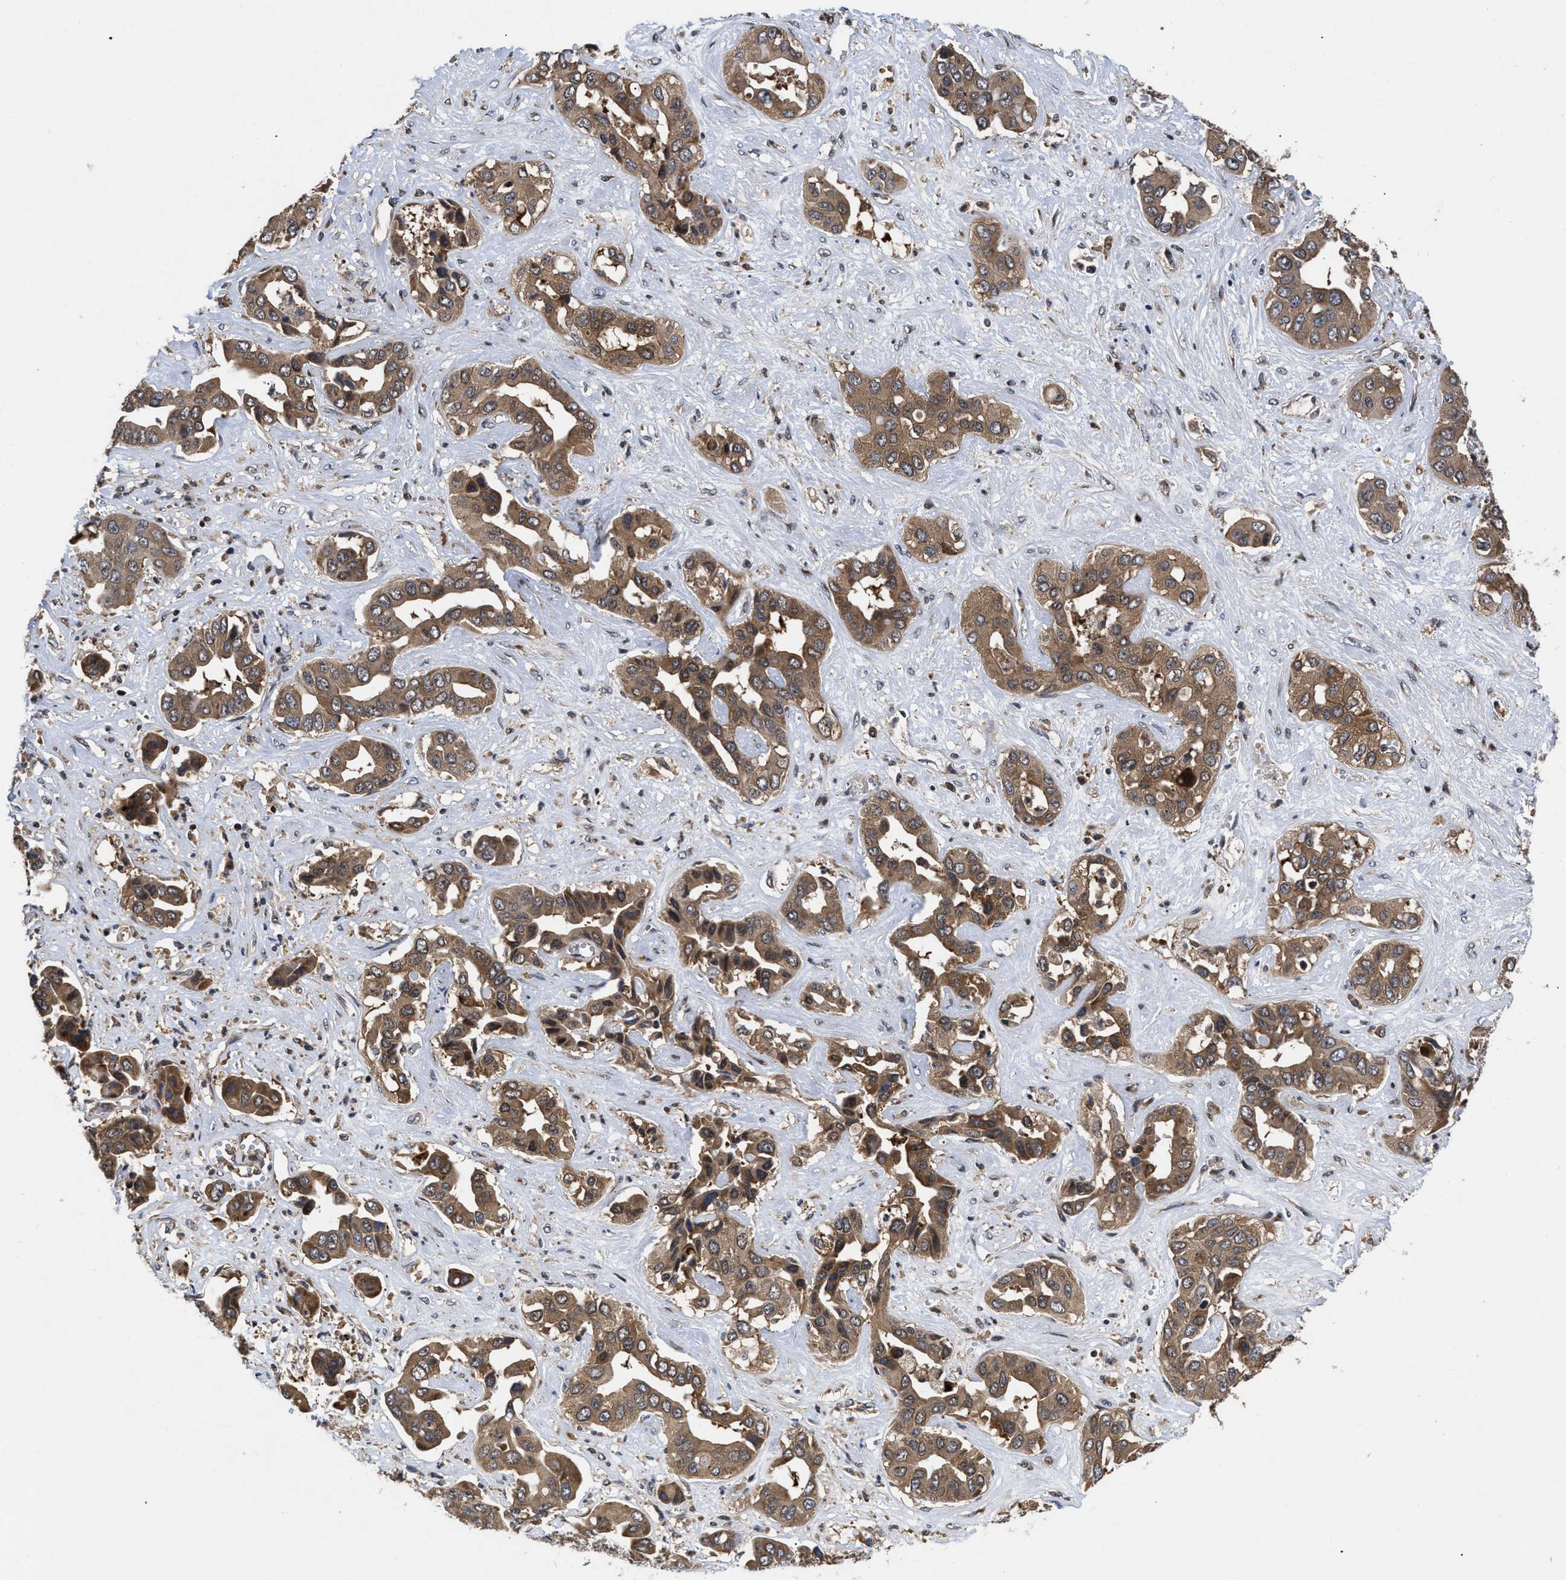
{"staining": {"intensity": "moderate", "quantity": ">75%", "location": "cytoplasmic/membranous"}, "tissue": "liver cancer", "cell_type": "Tumor cells", "image_type": "cancer", "snomed": [{"axis": "morphology", "description": "Cholangiocarcinoma"}, {"axis": "topography", "description": "Liver"}], "caption": "Moderate cytoplasmic/membranous expression is appreciated in approximately >75% of tumor cells in liver cholangiocarcinoma.", "gene": "FAM200A", "patient": {"sex": "female", "age": 52}}